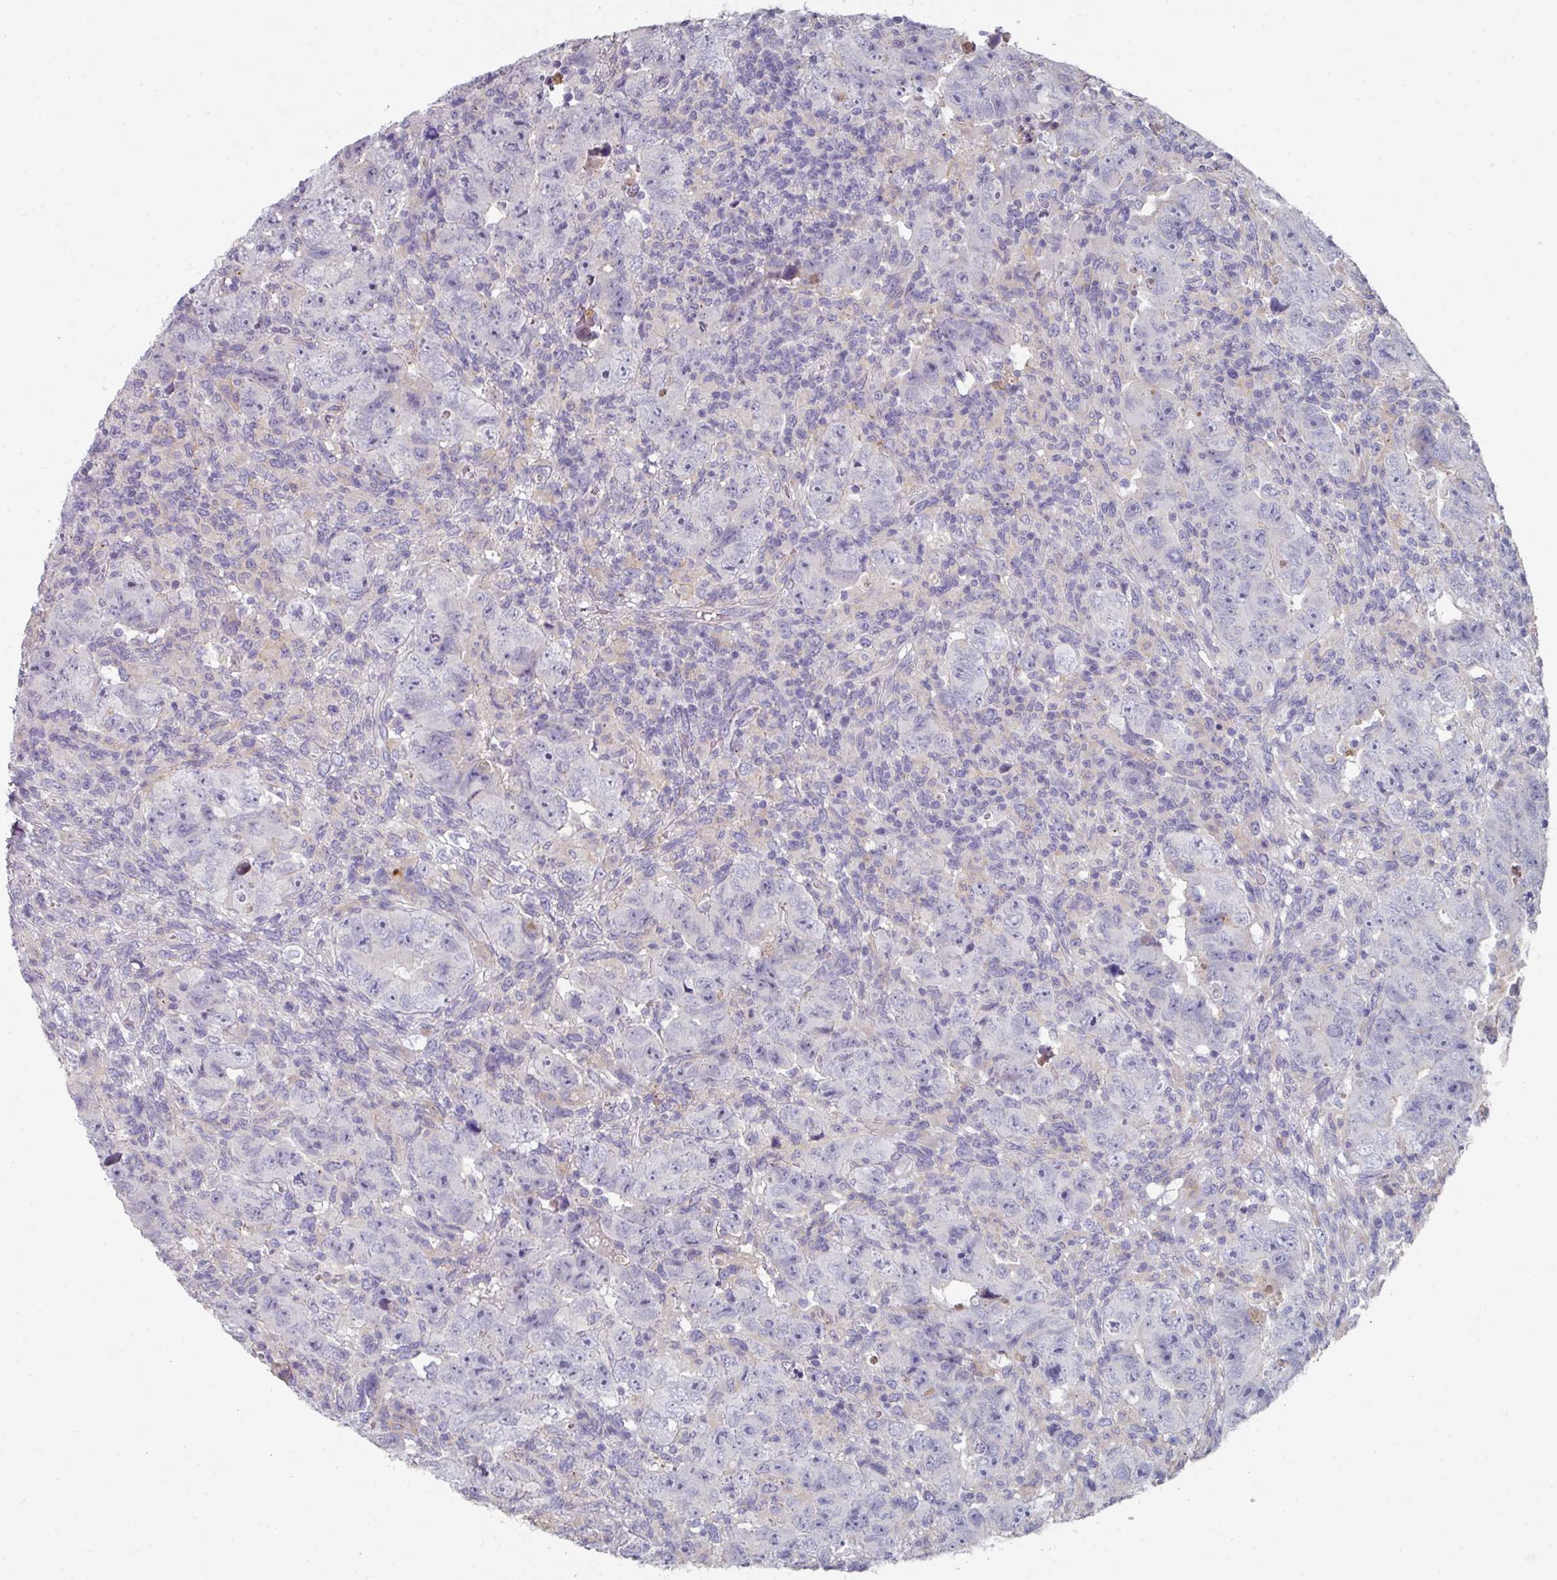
{"staining": {"intensity": "negative", "quantity": "none", "location": "none"}, "tissue": "testis cancer", "cell_type": "Tumor cells", "image_type": "cancer", "snomed": [{"axis": "morphology", "description": "Carcinoma, Embryonal, NOS"}, {"axis": "topography", "description": "Testis"}], "caption": "Embryonal carcinoma (testis) was stained to show a protein in brown. There is no significant staining in tumor cells.", "gene": "WSB2", "patient": {"sex": "male", "age": 24}}